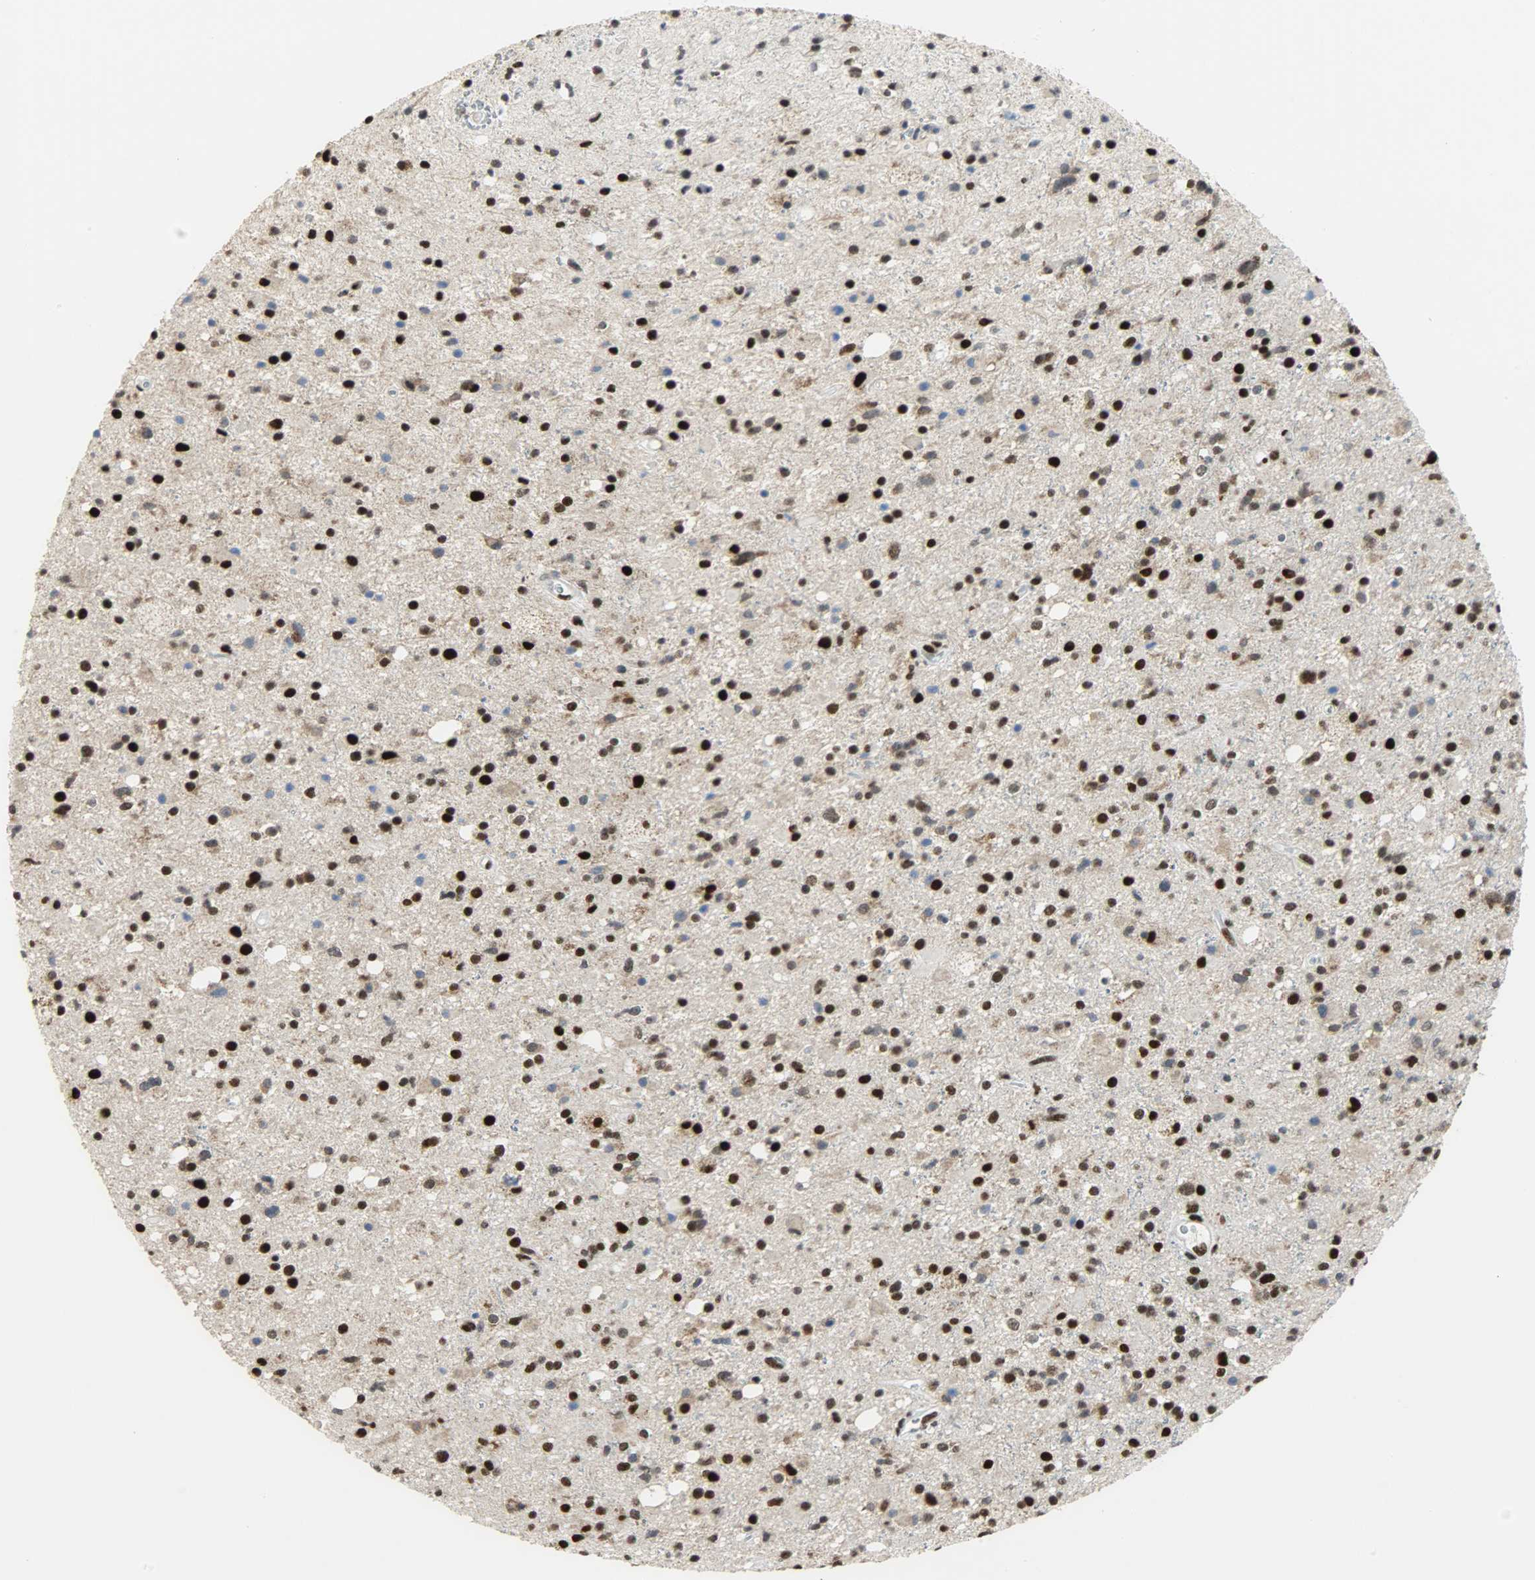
{"staining": {"intensity": "strong", "quantity": ">75%", "location": "nuclear"}, "tissue": "glioma", "cell_type": "Tumor cells", "image_type": "cancer", "snomed": [{"axis": "morphology", "description": "Glioma, malignant, High grade"}, {"axis": "topography", "description": "Brain"}], "caption": "Glioma stained with DAB immunohistochemistry (IHC) demonstrates high levels of strong nuclear expression in approximately >75% of tumor cells.", "gene": "SSB", "patient": {"sex": "male", "age": 33}}